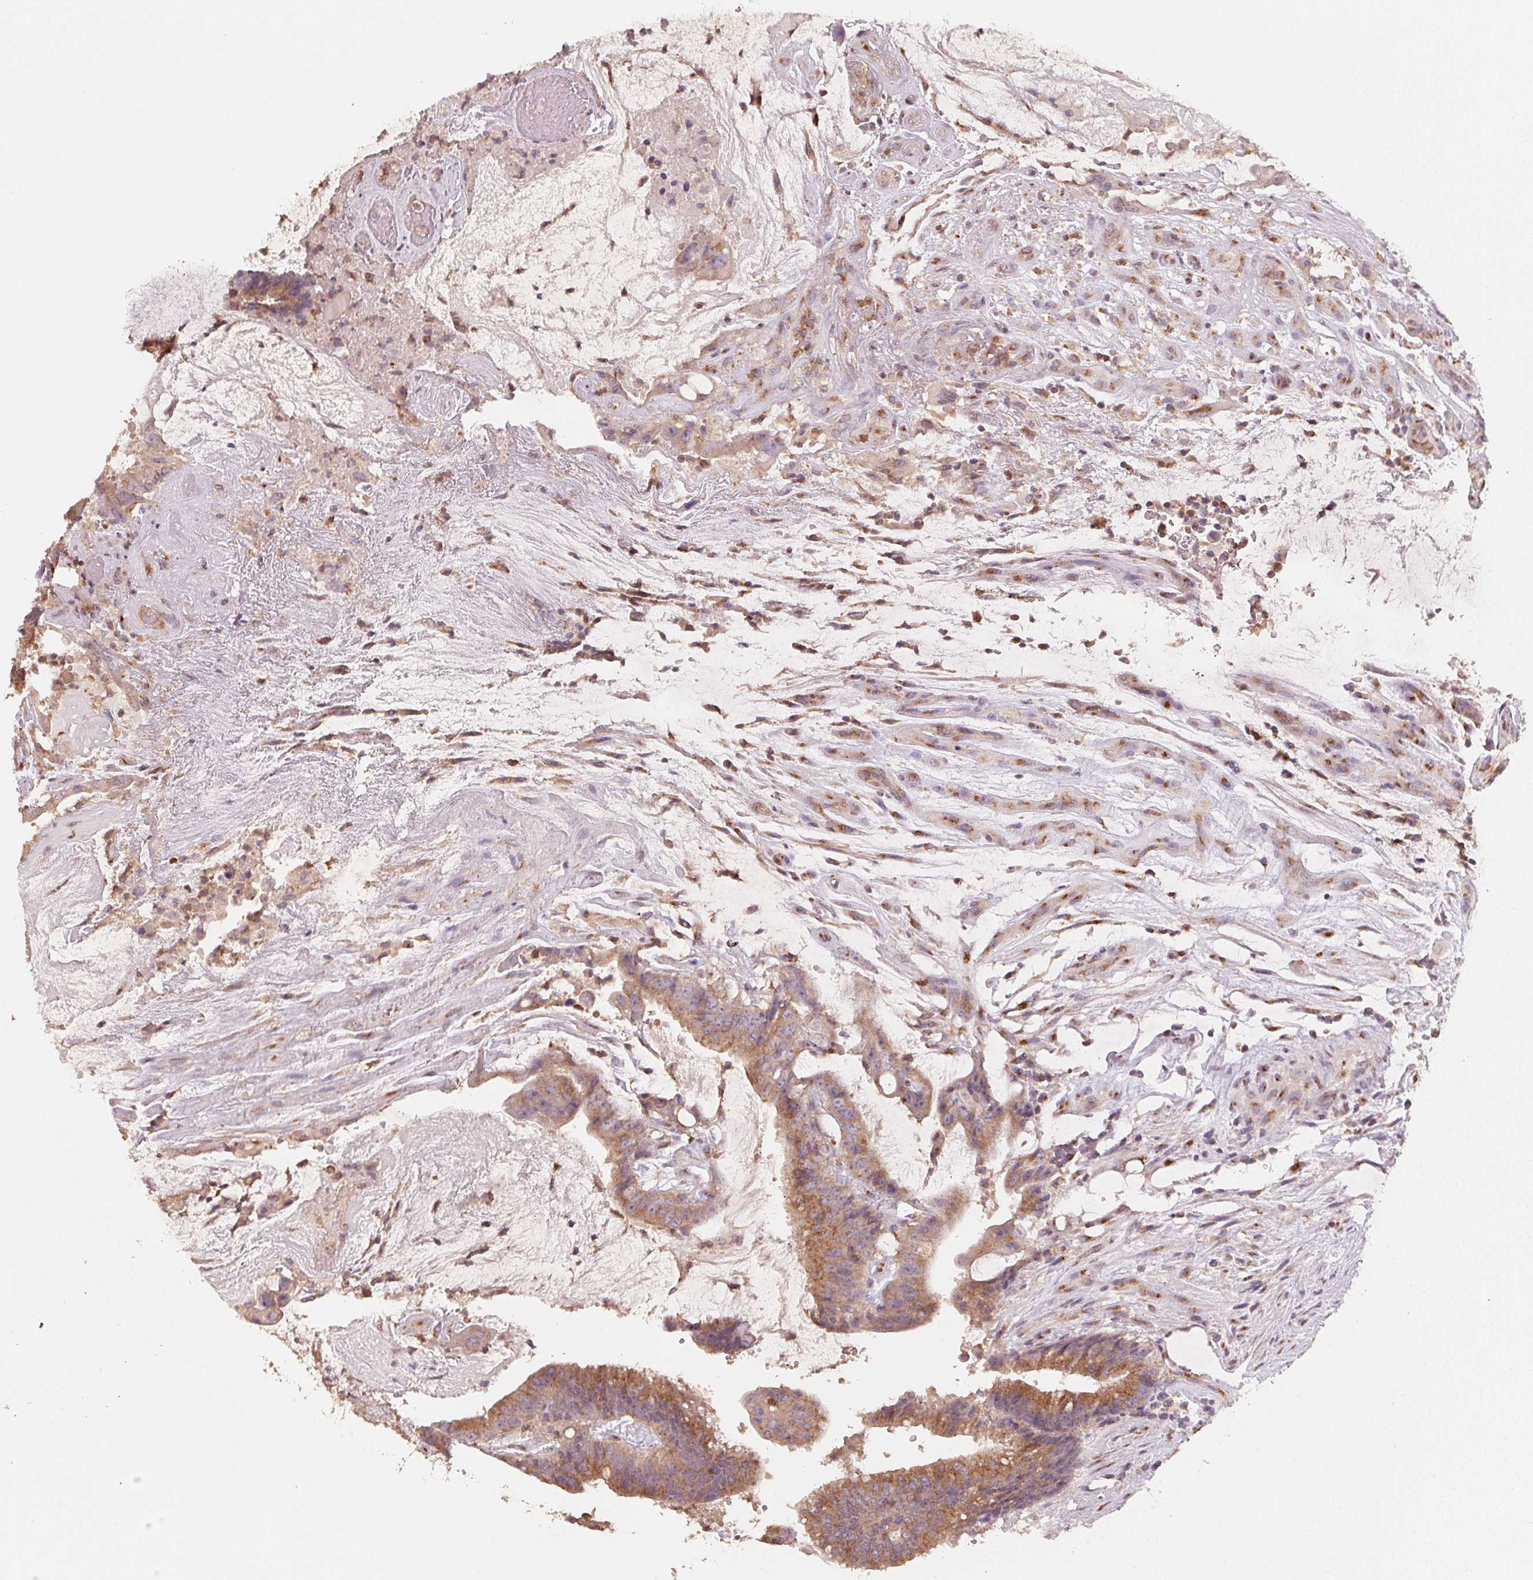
{"staining": {"intensity": "moderate", "quantity": ">75%", "location": "cytoplasmic/membranous"}, "tissue": "colorectal cancer", "cell_type": "Tumor cells", "image_type": "cancer", "snomed": [{"axis": "morphology", "description": "Adenocarcinoma, NOS"}, {"axis": "topography", "description": "Colon"}], "caption": "A high-resolution micrograph shows IHC staining of colorectal cancer (adenocarcinoma), which shows moderate cytoplasmic/membranous positivity in about >75% of tumor cells. (Stains: DAB (3,3'-diaminobenzidine) in brown, nuclei in blue, Microscopy: brightfield microscopy at high magnification).", "gene": "AP1S1", "patient": {"sex": "female", "age": 43}}